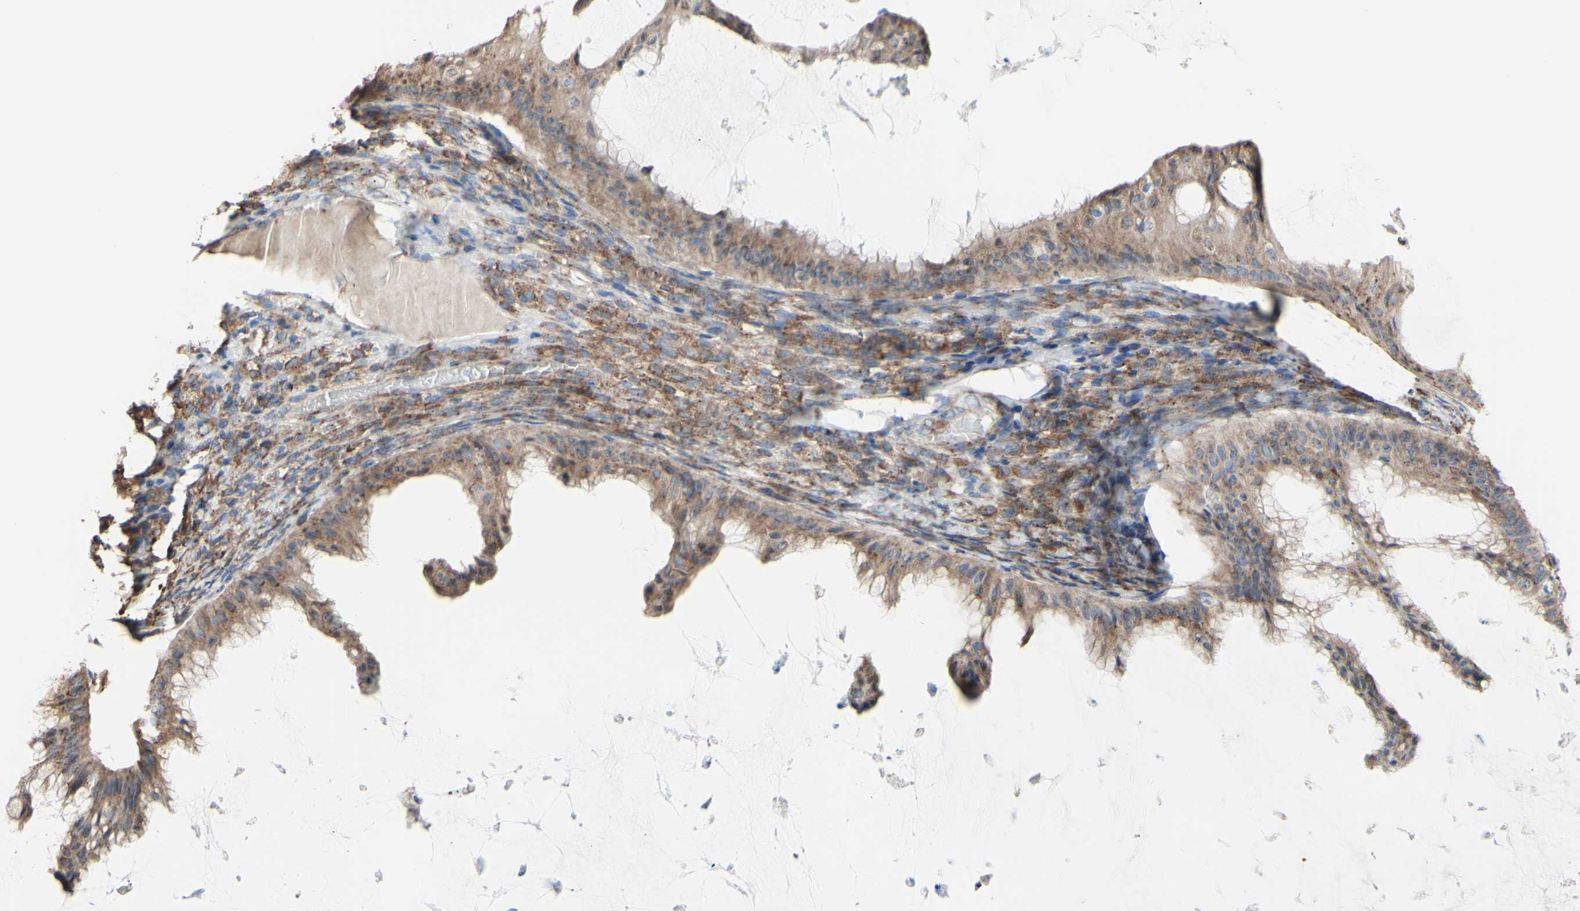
{"staining": {"intensity": "moderate", "quantity": ">75%", "location": "cytoplasmic/membranous"}, "tissue": "ovarian cancer", "cell_type": "Tumor cells", "image_type": "cancer", "snomed": [{"axis": "morphology", "description": "Cystadenocarcinoma, mucinous, NOS"}, {"axis": "topography", "description": "Ovary"}], "caption": "A histopathology image showing moderate cytoplasmic/membranous positivity in about >75% of tumor cells in mucinous cystadenocarcinoma (ovarian), as visualized by brown immunohistochemical staining.", "gene": "LRIG3", "patient": {"sex": "female", "age": 61}}